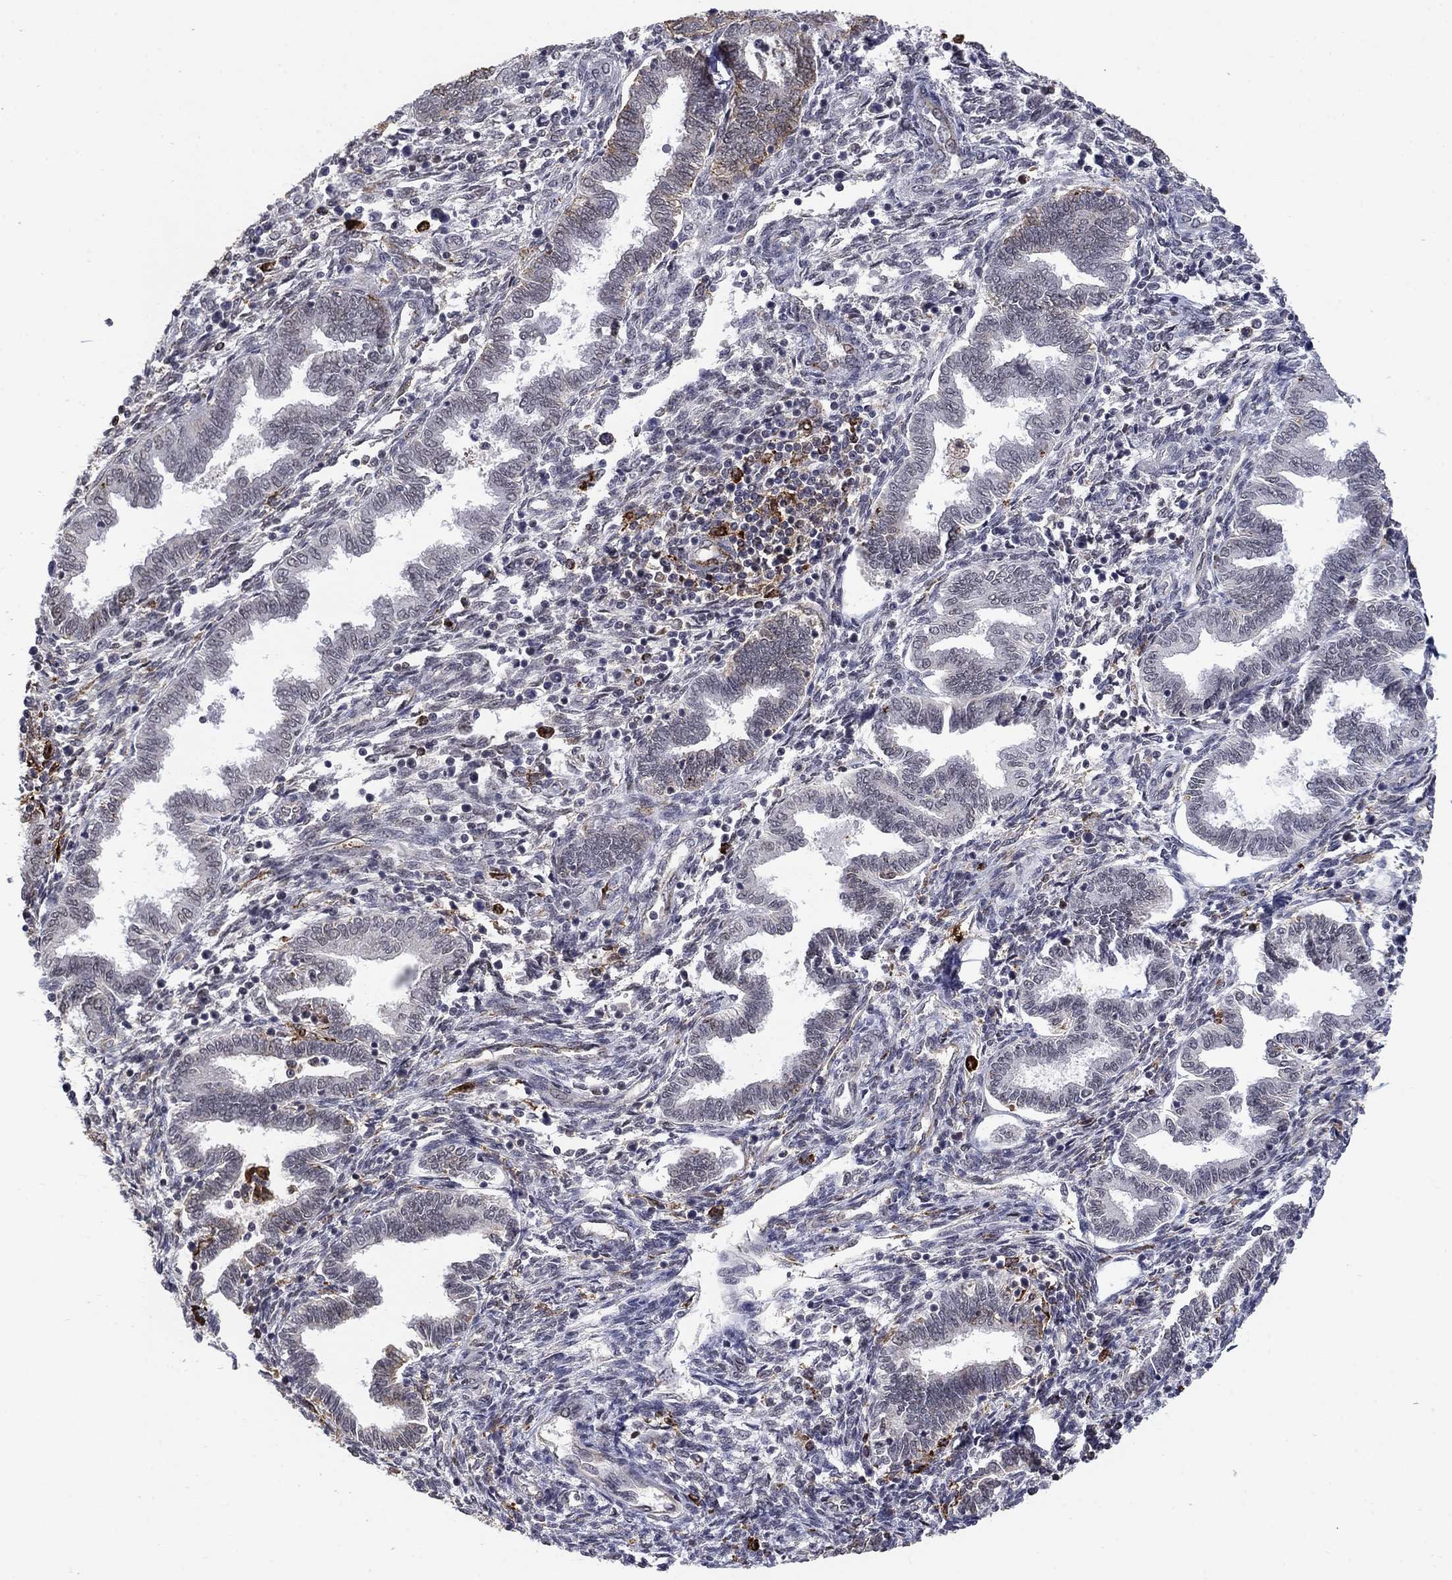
{"staining": {"intensity": "weak", "quantity": "25%-75%", "location": "nuclear"}, "tissue": "endometrium", "cell_type": "Cells in endometrial stroma", "image_type": "normal", "snomed": [{"axis": "morphology", "description": "Normal tissue, NOS"}, {"axis": "topography", "description": "Endometrium"}], "caption": "DAB (3,3'-diaminobenzidine) immunohistochemical staining of unremarkable human endometrium demonstrates weak nuclear protein expression in approximately 25%-75% of cells in endometrial stroma.", "gene": "GRIA3", "patient": {"sex": "female", "age": 42}}